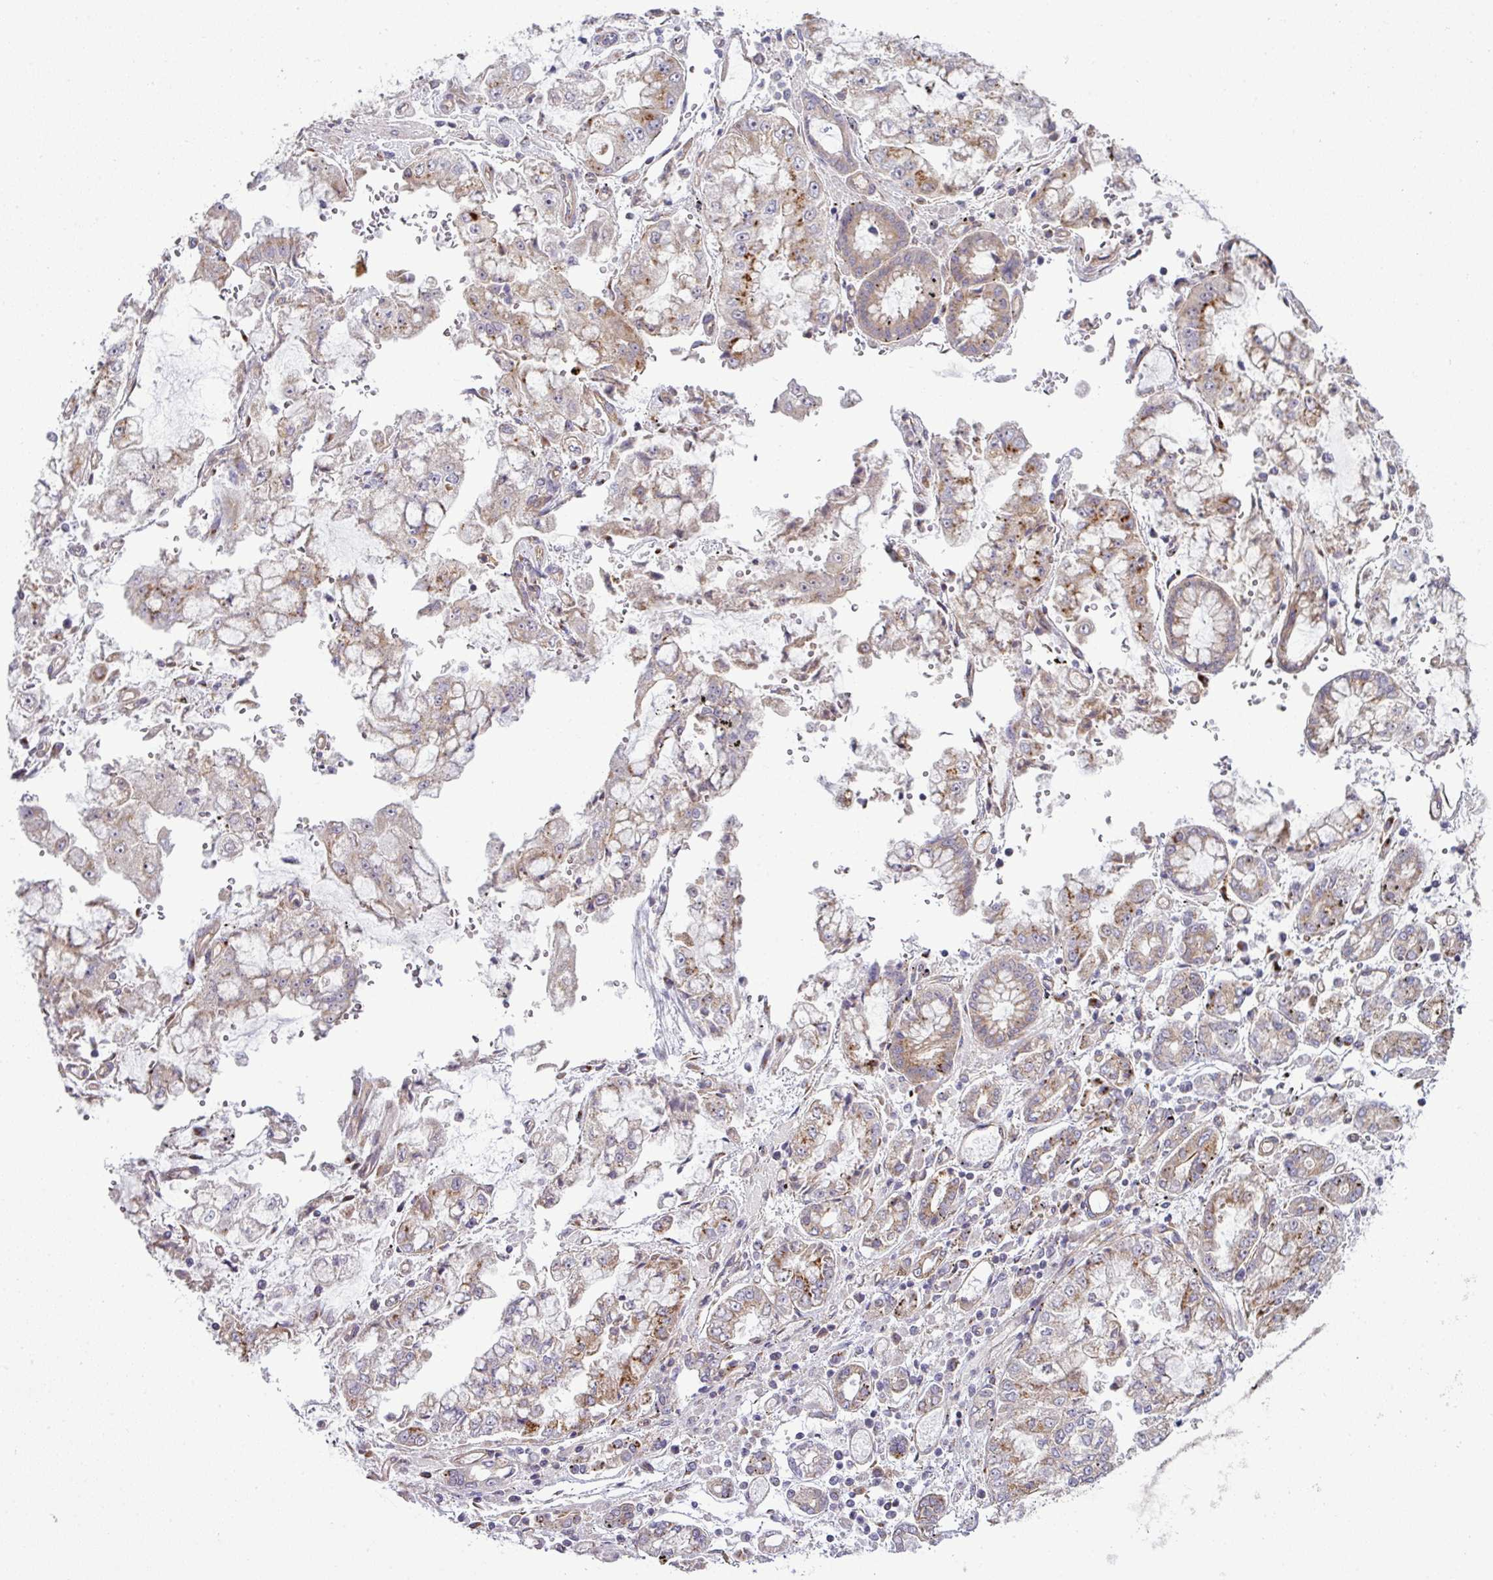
{"staining": {"intensity": "moderate", "quantity": "25%-75%", "location": "cytoplasmic/membranous"}, "tissue": "stomach cancer", "cell_type": "Tumor cells", "image_type": "cancer", "snomed": [{"axis": "morphology", "description": "Adenocarcinoma, NOS"}, {"axis": "topography", "description": "Stomach"}], "caption": "Human stomach adenocarcinoma stained with a protein marker demonstrates moderate staining in tumor cells.", "gene": "TIMMDC1", "patient": {"sex": "male", "age": 76}}